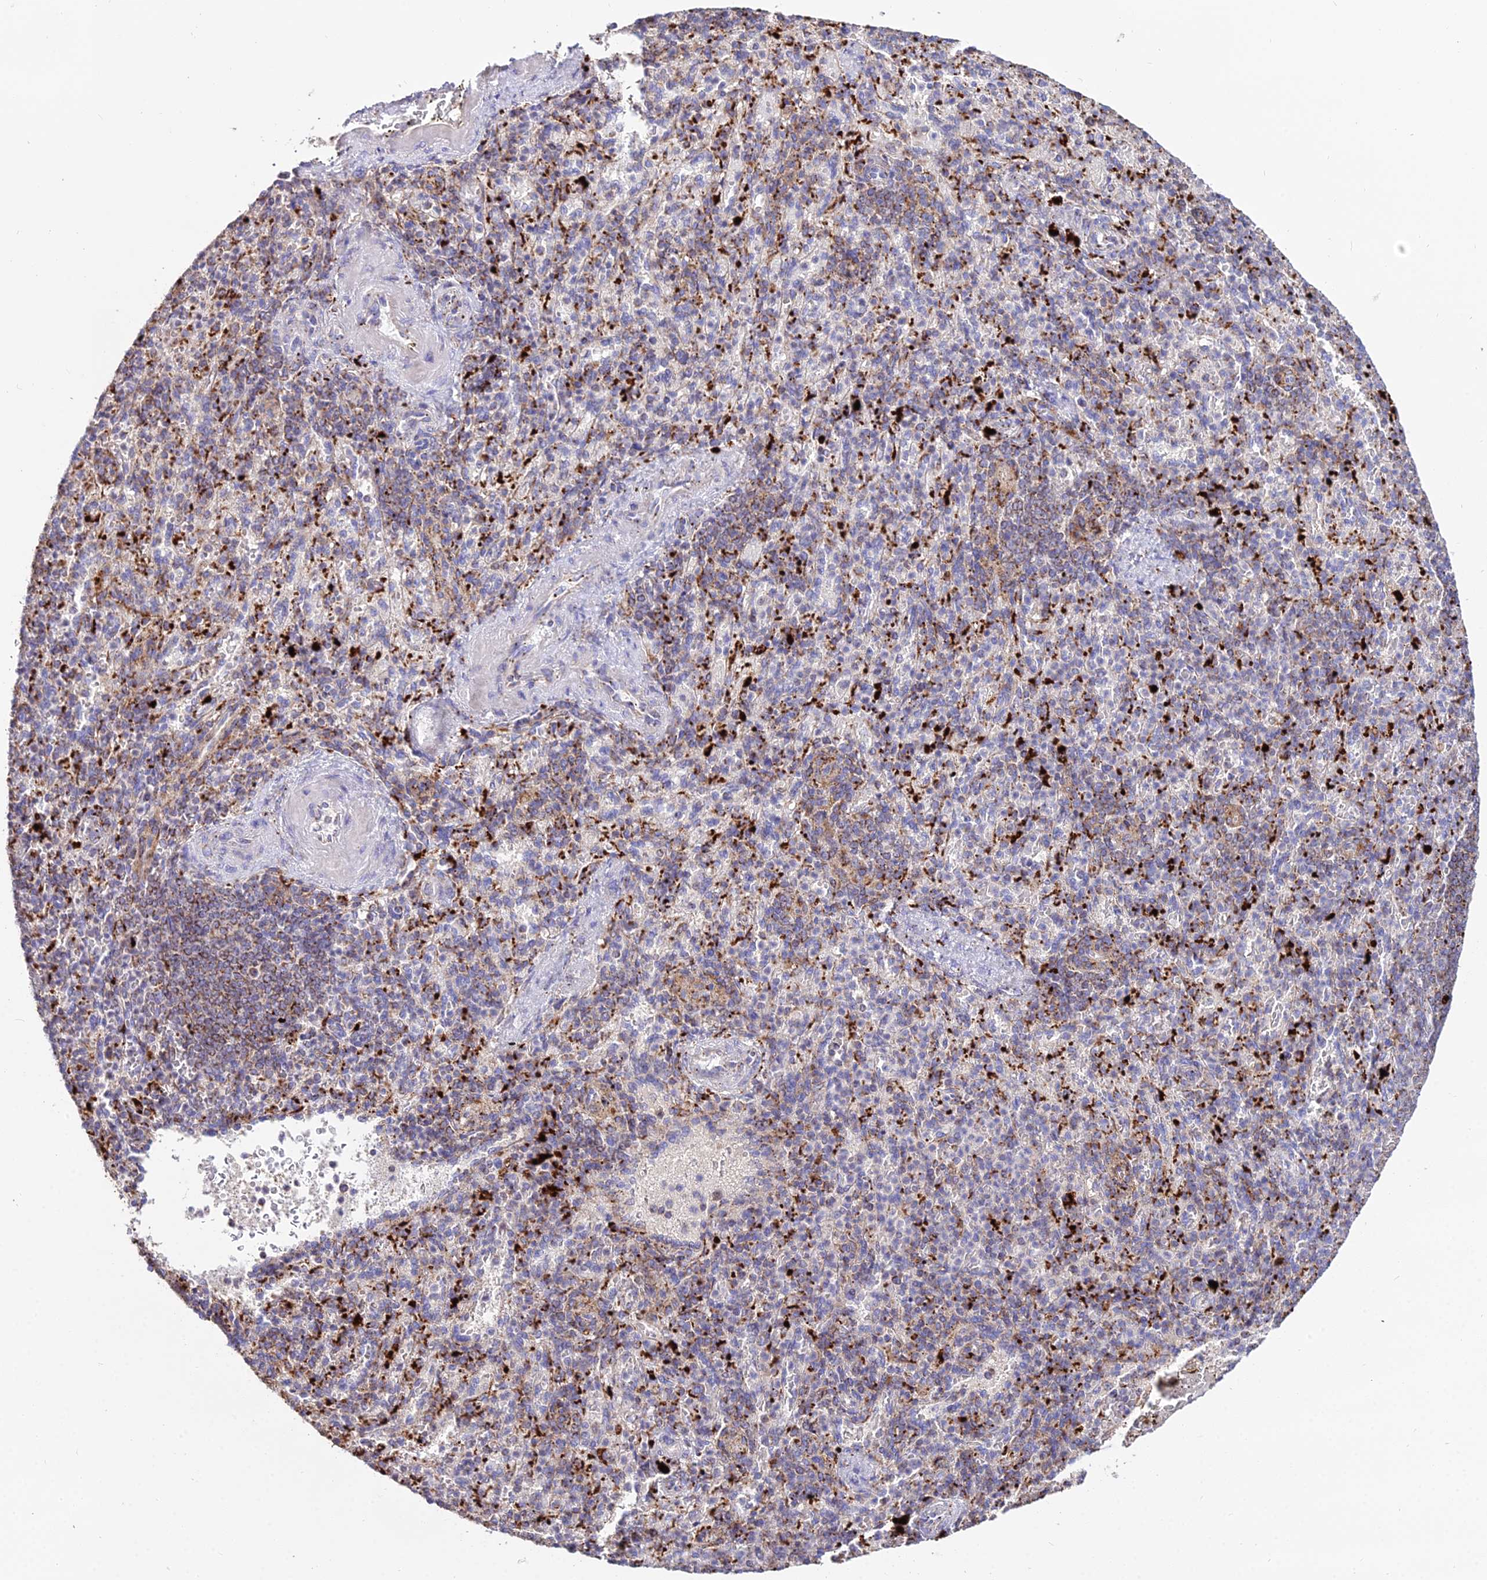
{"staining": {"intensity": "moderate", "quantity": "25%-75%", "location": "cytoplasmic/membranous"}, "tissue": "spleen", "cell_type": "Cells in red pulp", "image_type": "normal", "snomed": [{"axis": "morphology", "description": "Normal tissue, NOS"}, {"axis": "topography", "description": "Spleen"}], "caption": "Human spleen stained with a brown dye exhibits moderate cytoplasmic/membranous positive expression in about 25%-75% of cells in red pulp.", "gene": "PNLIPRP3", "patient": {"sex": "female", "age": 74}}